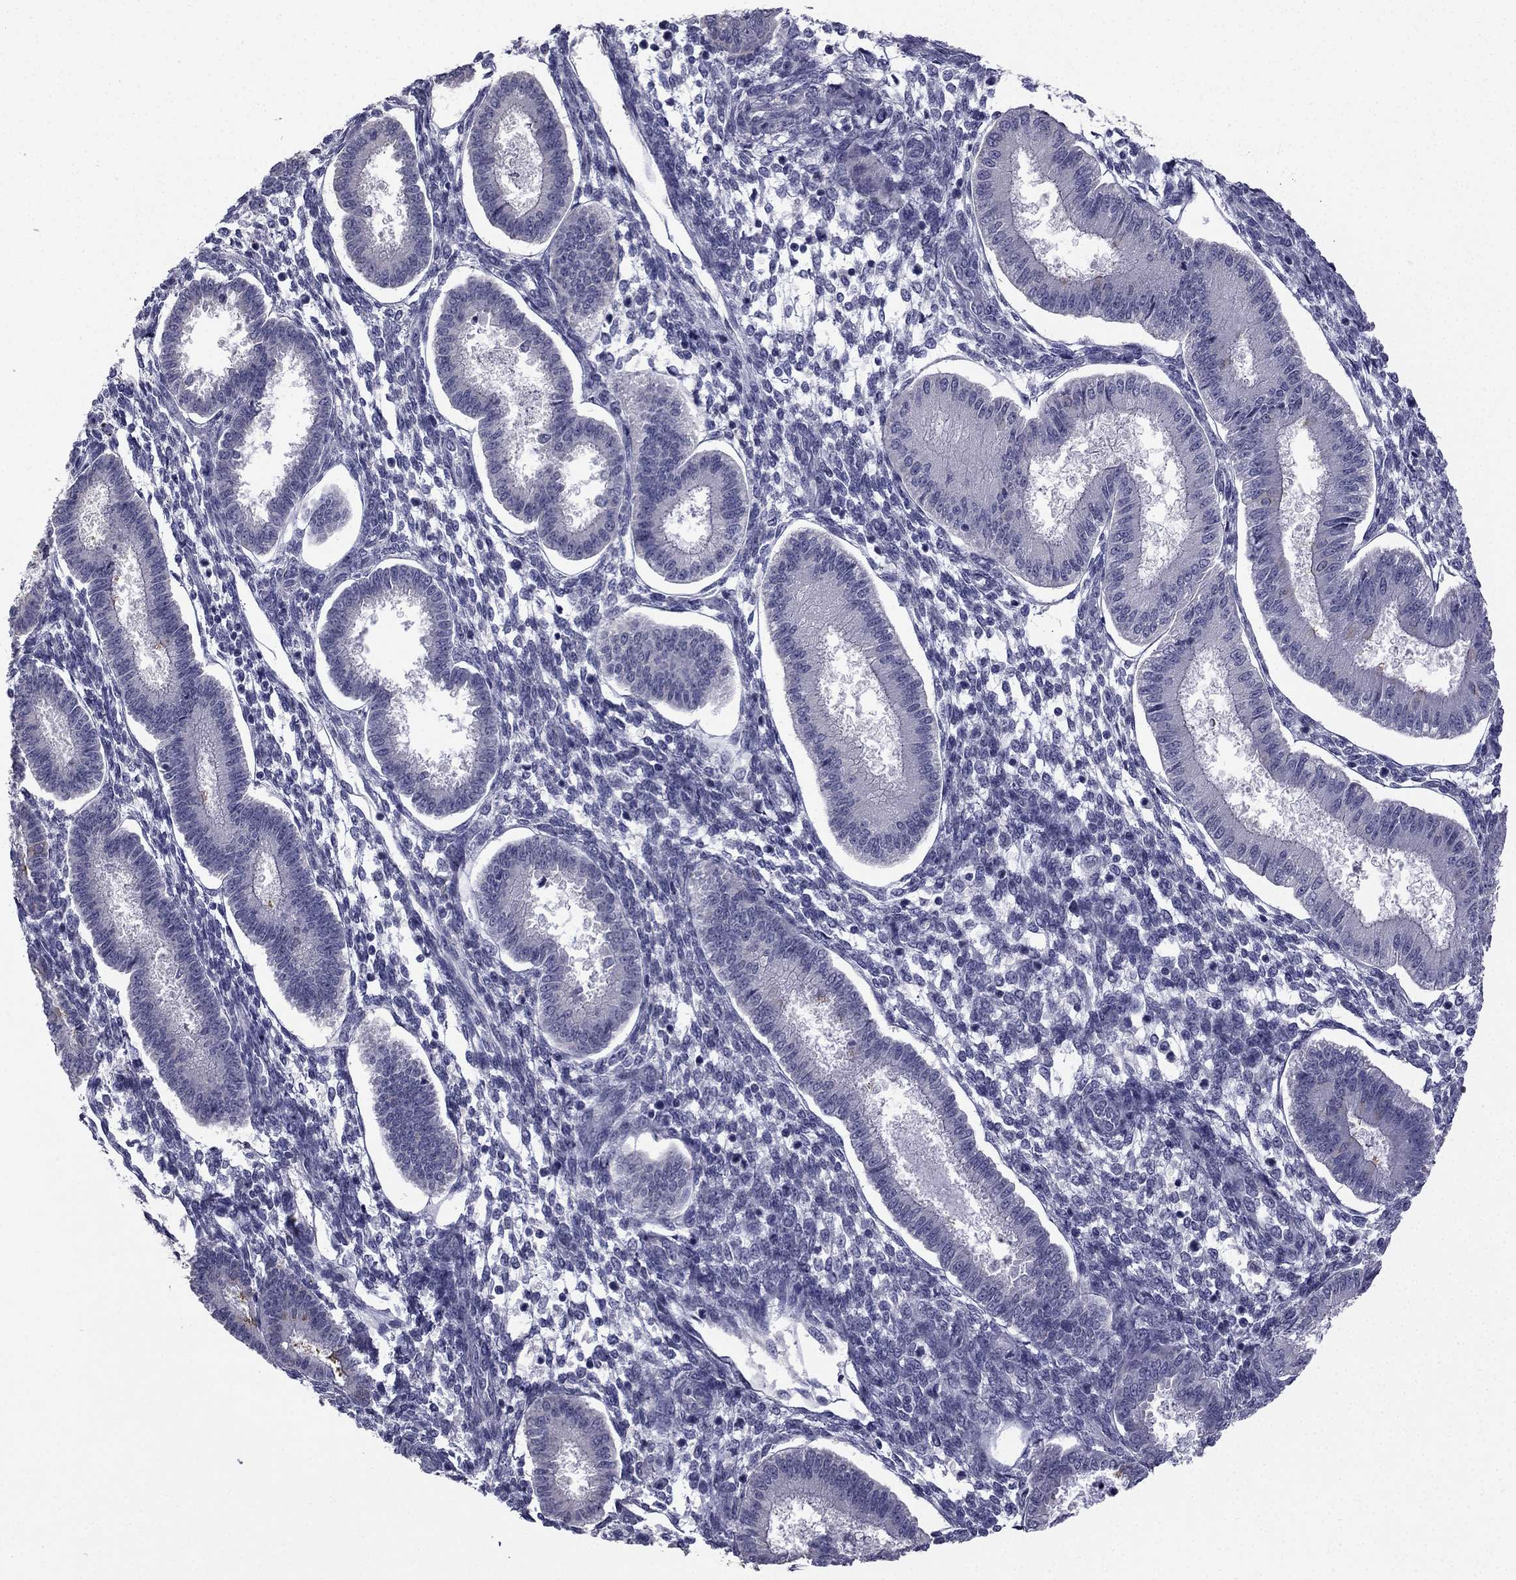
{"staining": {"intensity": "negative", "quantity": "none", "location": "none"}, "tissue": "endometrium", "cell_type": "Cells in endometrial stroma", "image_type": "normal", "snomed": [{"axis": "morphology", "description": "Normal tissue, NOS"}, {"axis": "topography", "description": "Endometrium"}], "caption": "This is a image of immunohistochemistry (IHC) staining of unremarkable endometrium, which shows no positivity in cells in endometrial stroma. (DAB (3,3'-diaminobenzidine) immunohistochemistry (IHC) with hematoxylin counter stain).", "gene": "CCDC40", "patient": {"sex": "female", "age": 43}}